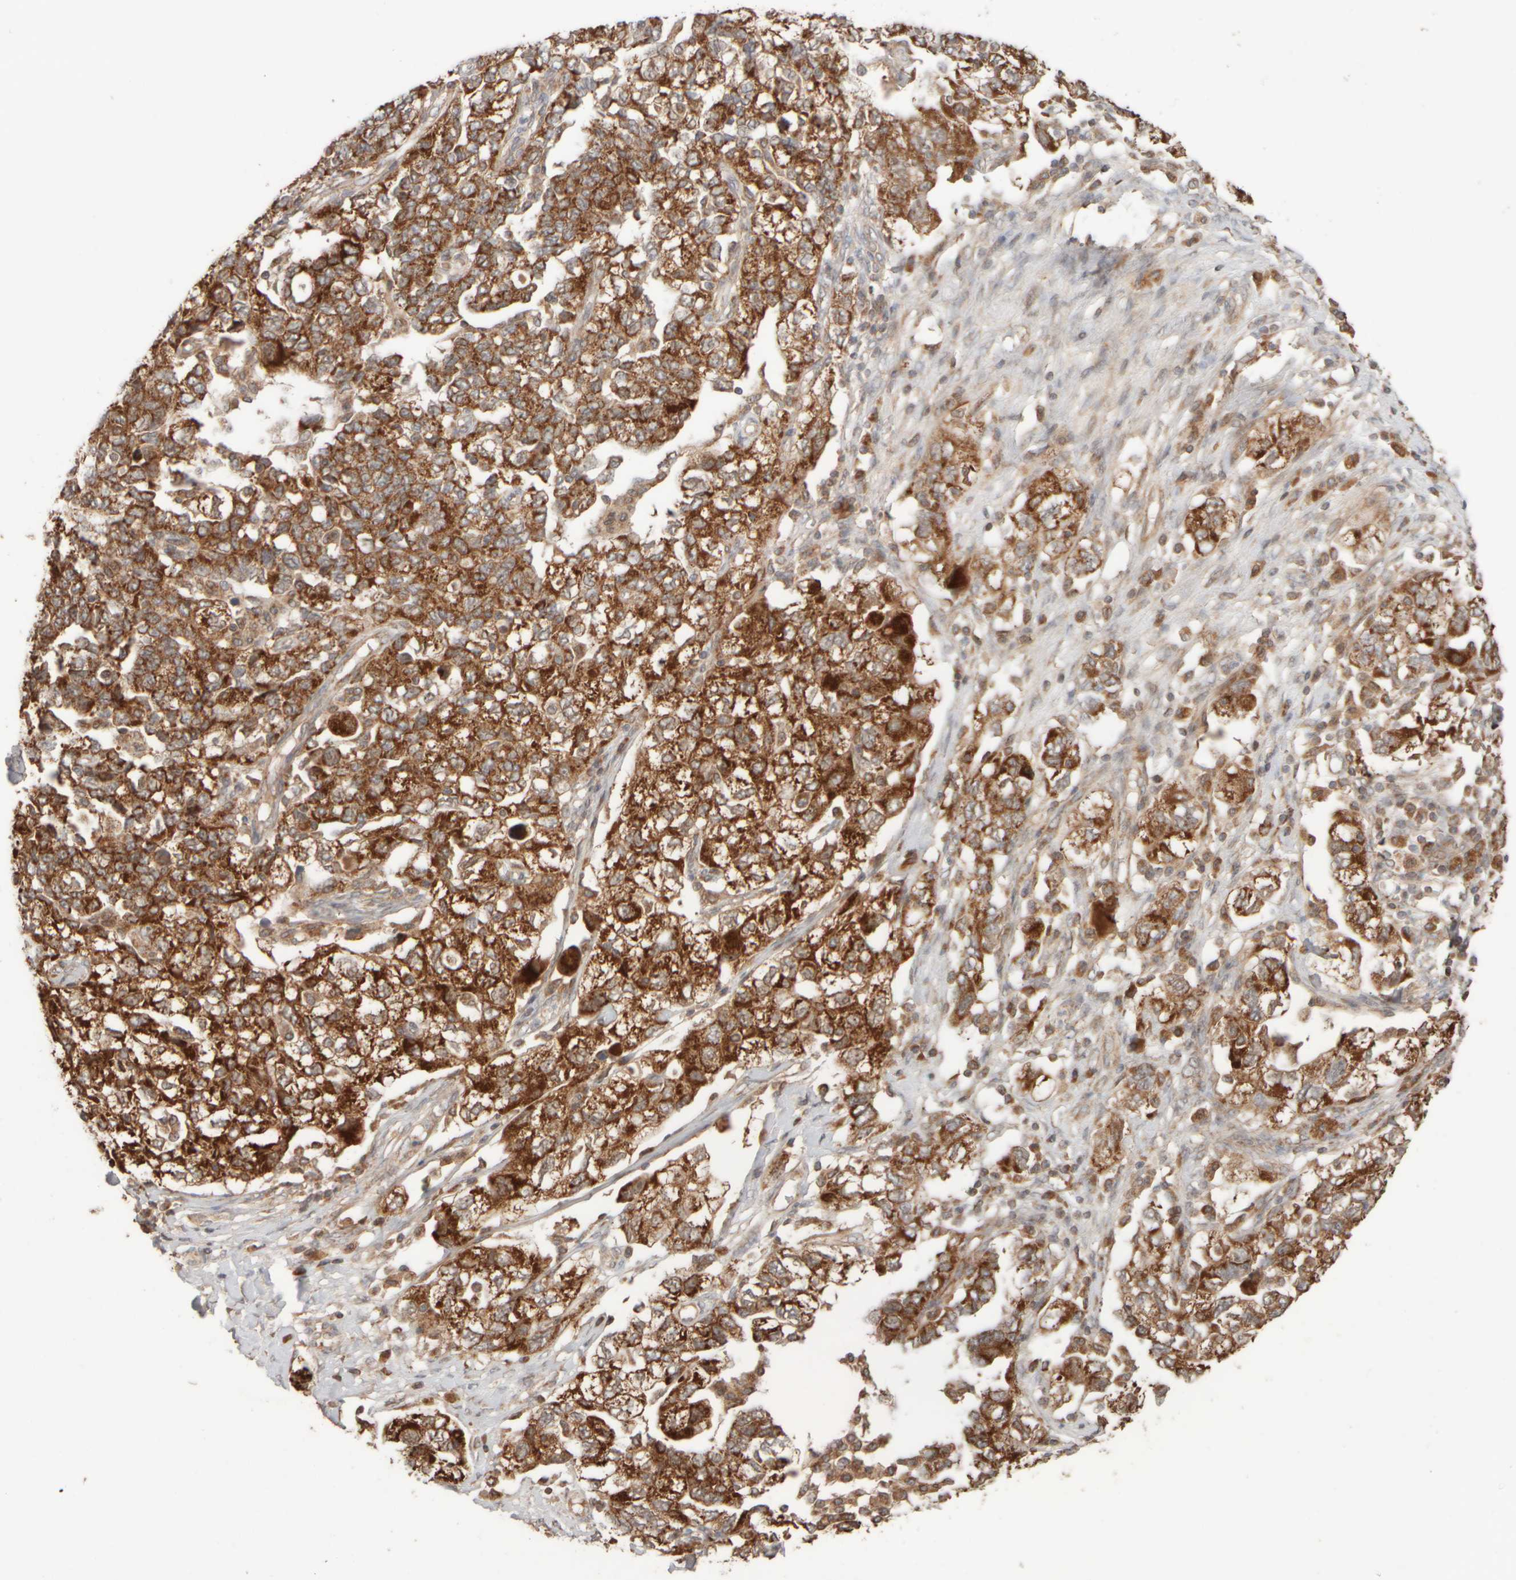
{"staining": {"intensity": "strong", "quantity": ">75%", "location": "cytoplasmic/membranous"}, "tissue": "ovarian cancer", "cell_type": "Tumor cells", "image_type": "cancer", "snomed": [{"axis": "morphology", "description": "Carcinoma, NOS"}, {"axis": "morphology", "description": "Cystadenocarcinoma, serous, NOS"}, {"axis": "topography", "description": "Ovary"}], "caption": "High-power microscopy captured an immunohistochemistry (IHC) photomicrograph of ovarian serous cystadenocarcinoma, revealing strong cytoplasmic/membranous positivity in approximately >75% of tumor cells.", "gene": "EIF2B3", "patient": {"sex": "female", "age": 69}}